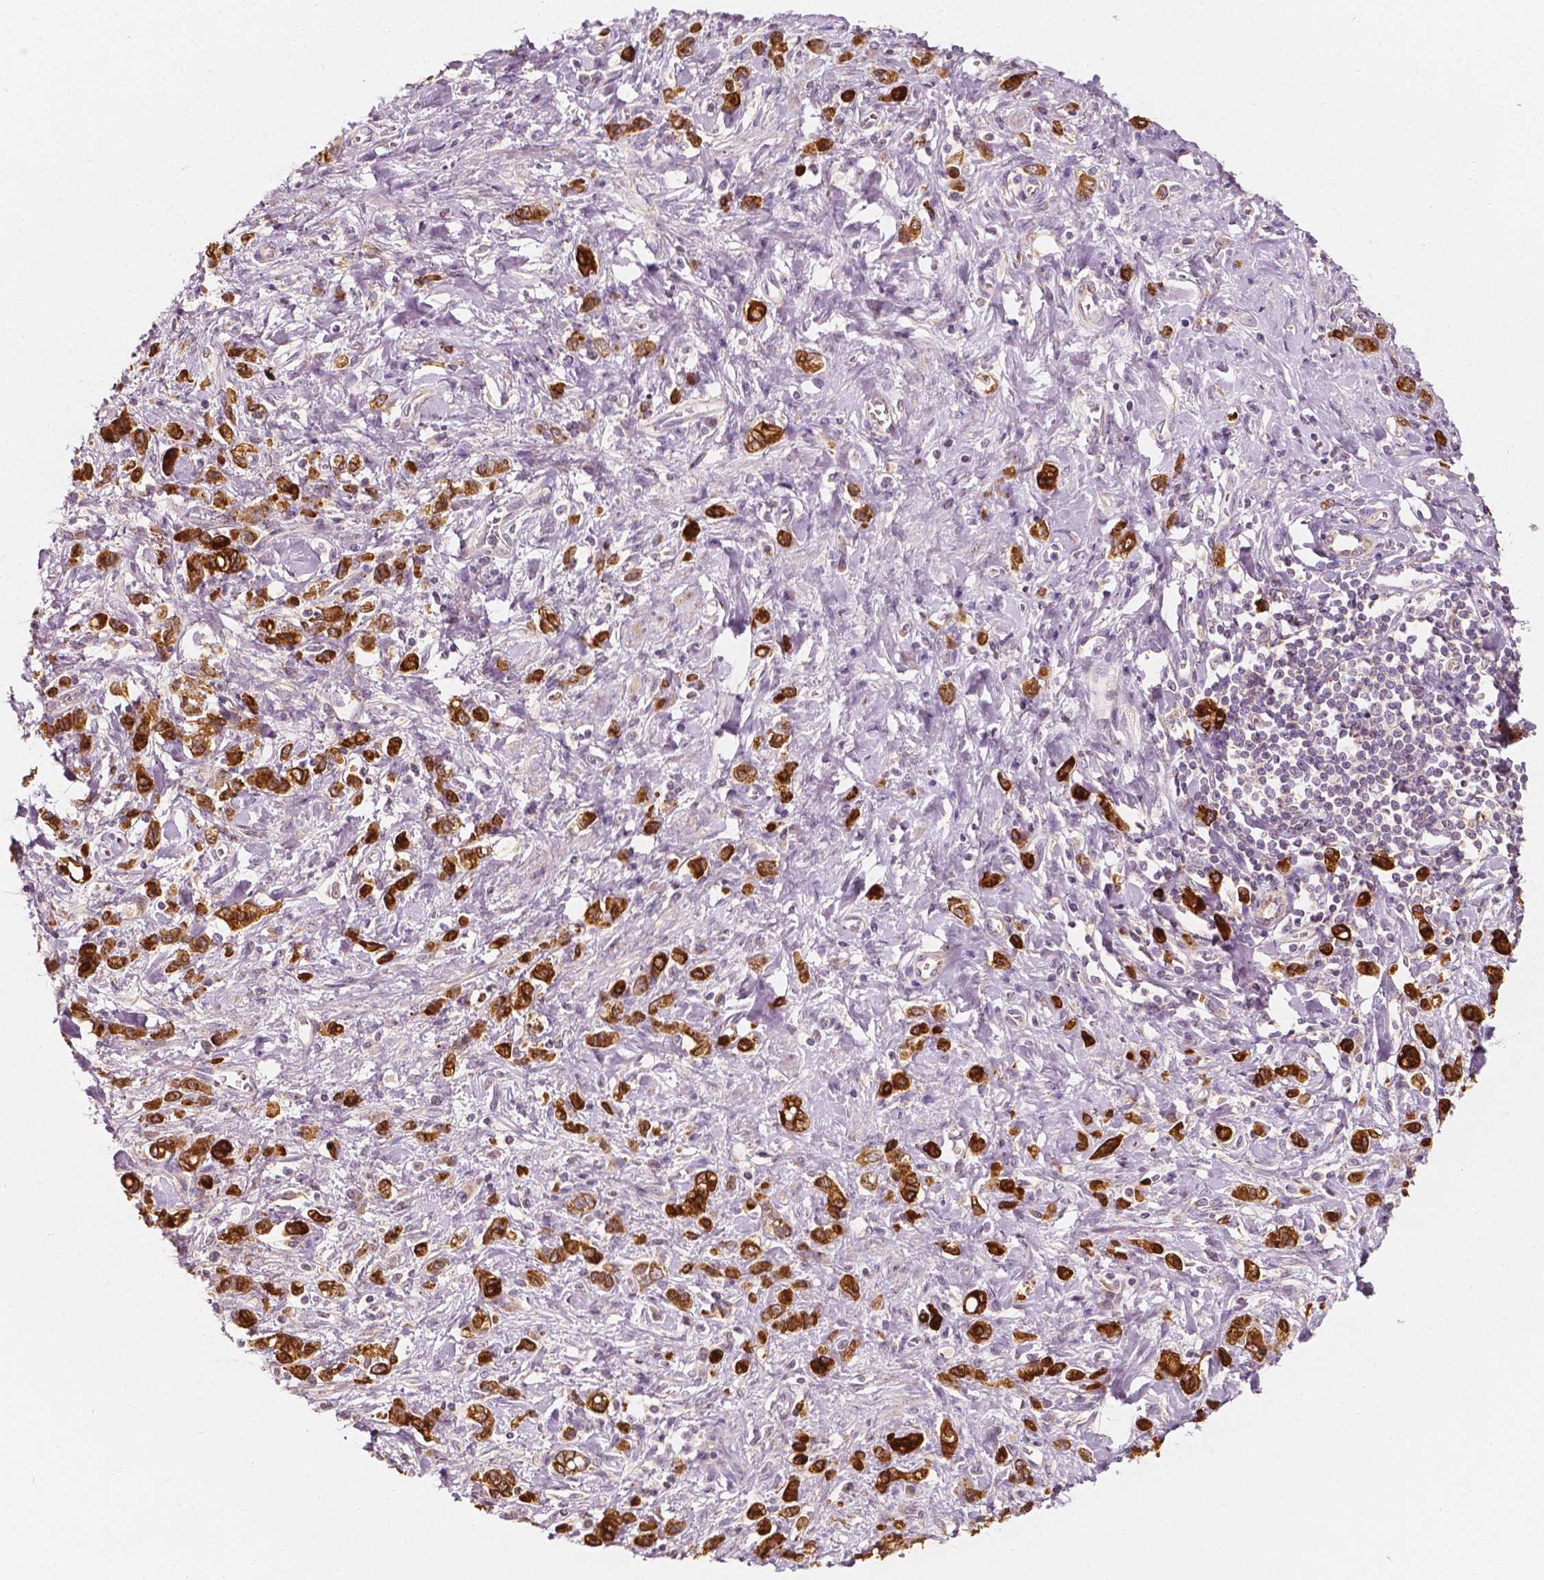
{"staining": {"intensity": "strong", "quantity": ">75%", "location": "cytoplasmic/membranous"}, "tissue": "stomach cancer", "cell_type": "Tumor cells", "image_type": "cancer", "snomed": [{"axis": "morphology", "description": "Adenocarcinoma, NOS"}, {"axis": "topography", "description": "Stomach"}], "caption": "The micrograph demonstrates a brown stain indicating the presence of a protein in the cytoplasmic/membranous of tumor cells in adenocarcinoma (stomach).", "gene": "SHPK", "patient": {"sex": "male", "age": 77}}